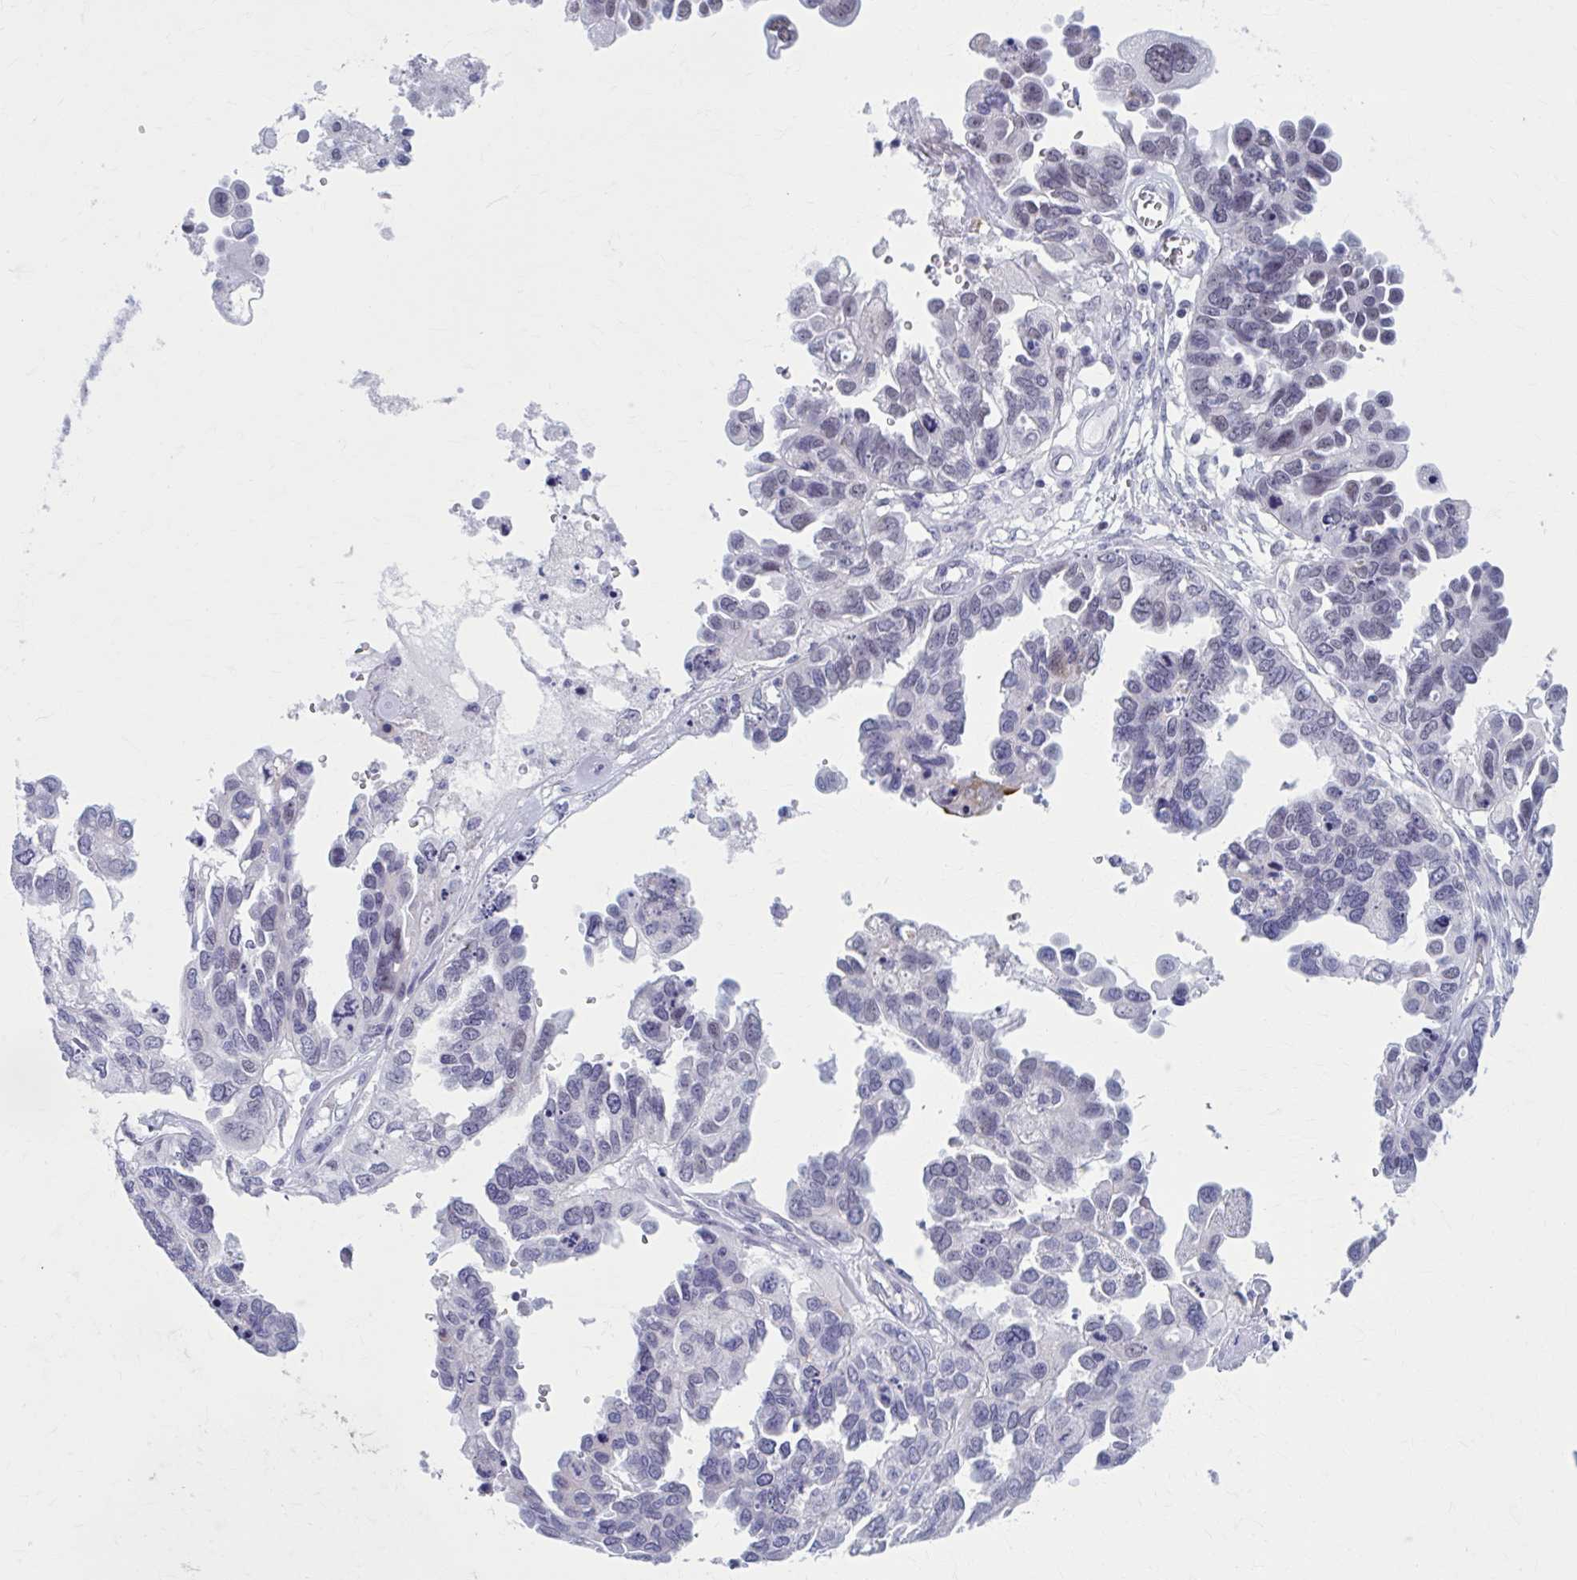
{"staining": {"intensity": "weak", "quantity": "<25%", "location": "nuclear"}, "tissue": "ovarian cancer", "cell_type": "Tumor cells", "image_type": "cancer", "snomed": [{"axis": "morphology", "description": "Cystadenocarcinoma, serous, NOS"}, {"axis": "topography", "description": "Ovary"}], "caption": "Immunohistochemical staining of human ovarian cancer demonstrates no significant expression in tumor cells.", "gene": "CCDC105", "patient": {"sex": "female", "age": 53}}